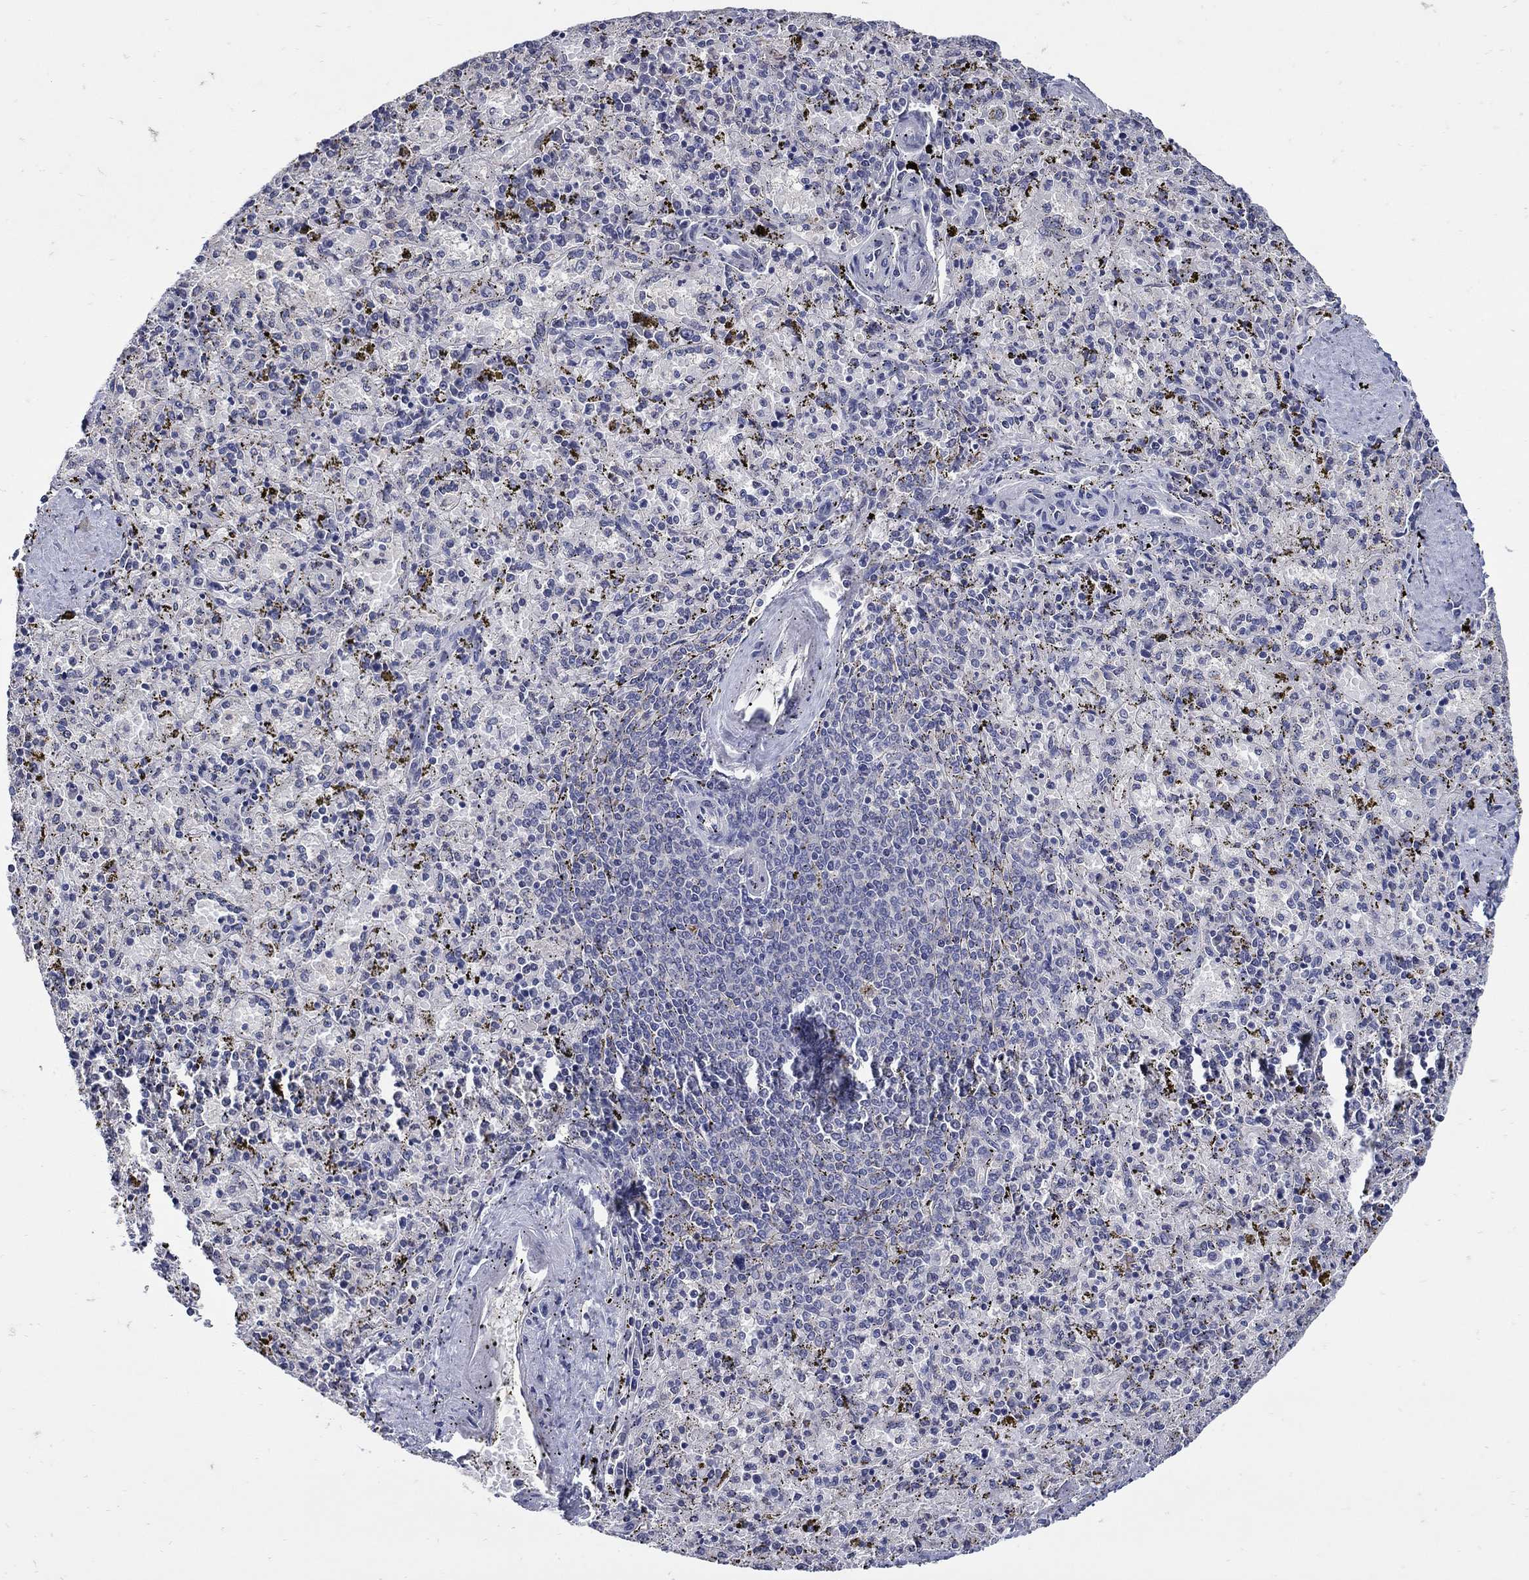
{"staining": {"intensity": "negative", "quantity": "none", "location": "none"}, "tissue": "spleen", "cell_type": "Cells in red pulp", "image_type": "normal", "snomed": [{"axis": "morphology", "description": "Normal tissue, NOS"}, {"axis": "topography", "description": "Spleen"}], "caption": "High power microscopy histopathology image of an immunohistochemistry histopathology image of benign spleen, revealing no significant positivity in cells in red pulp.", "gene": "CETN1", "patient": {"sex": "female", "age": 50}}